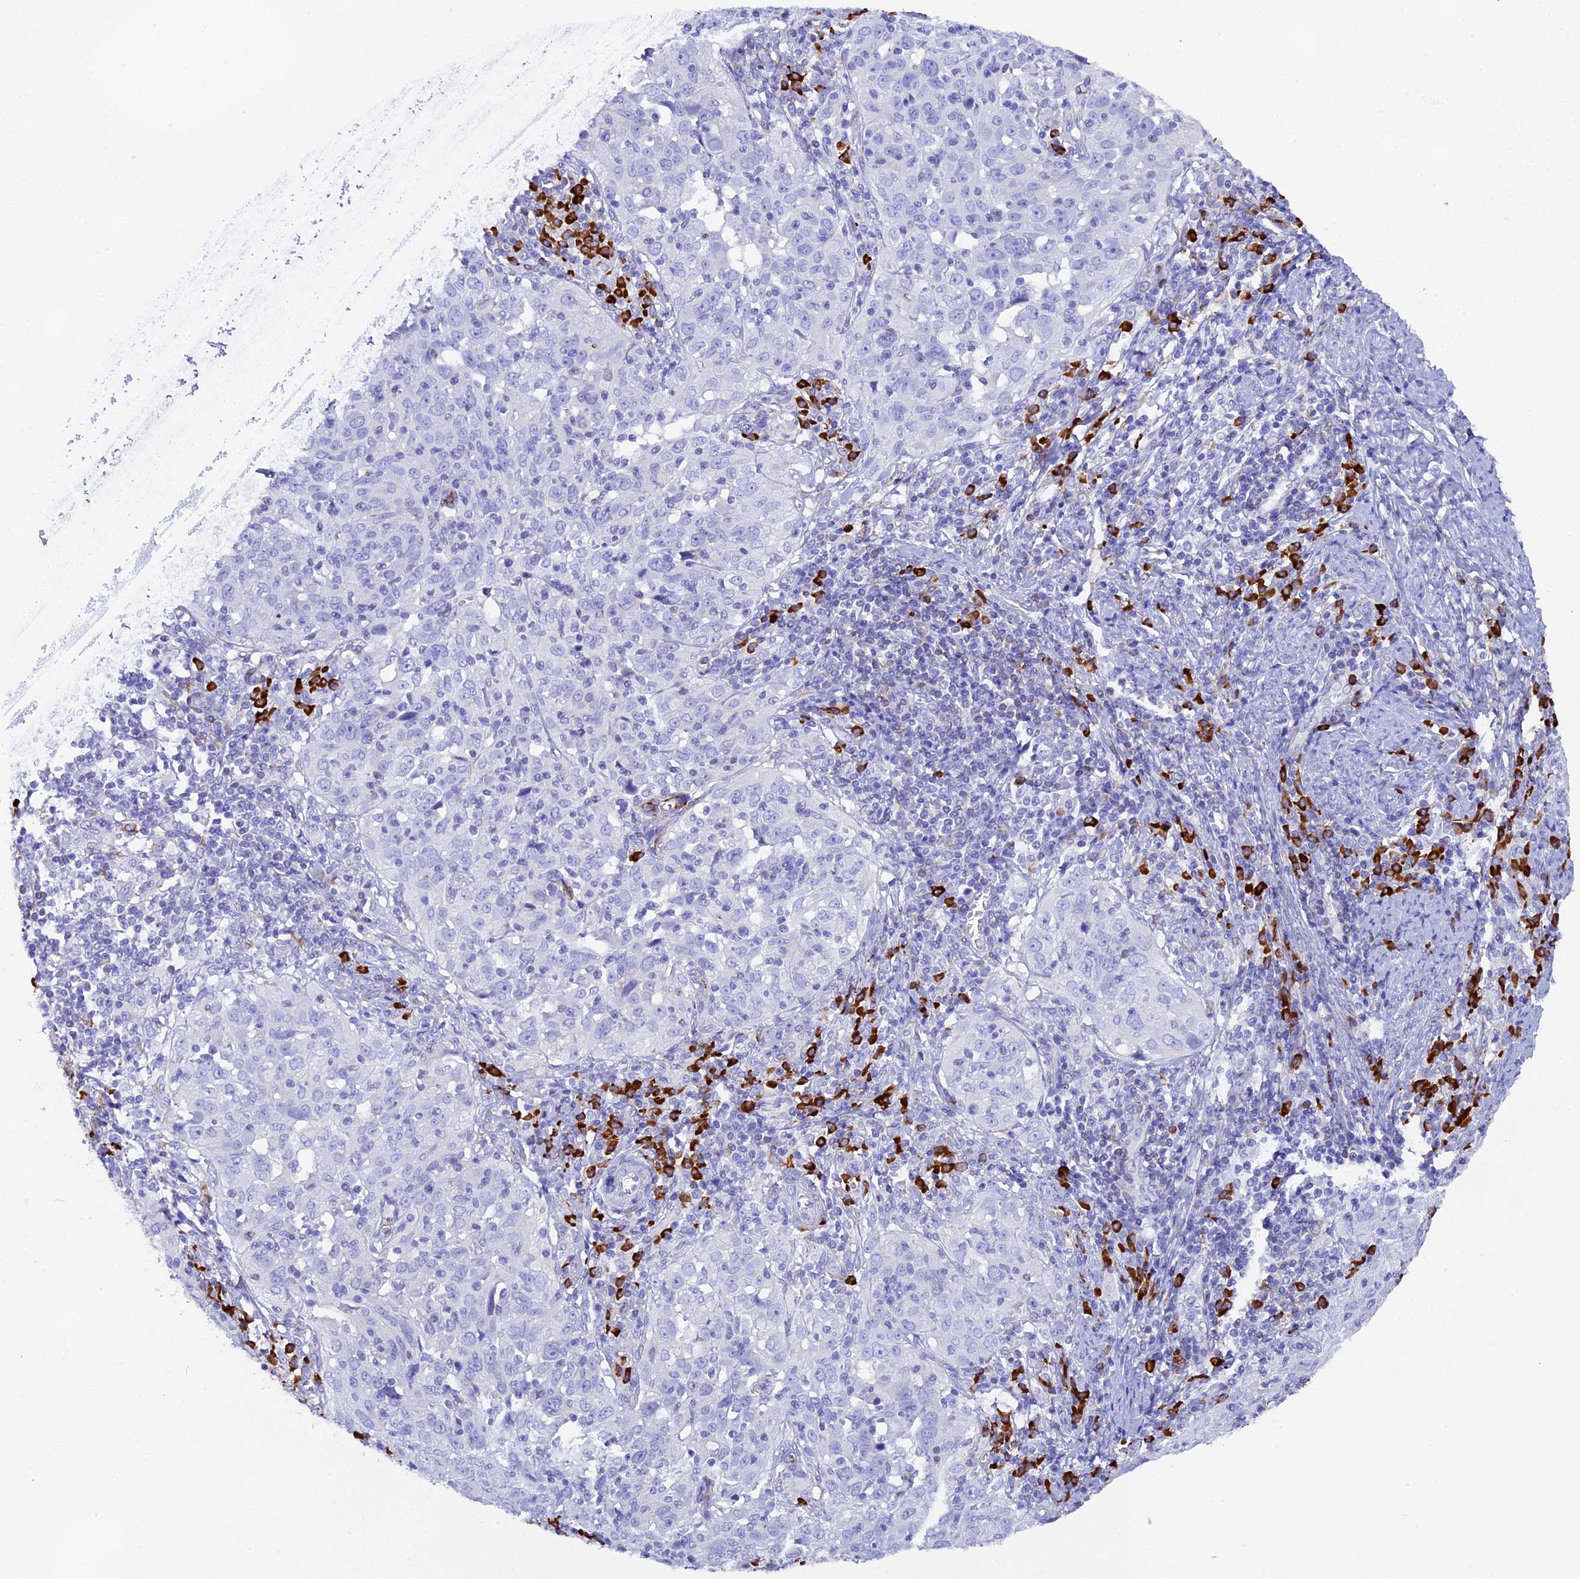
{"staining": {"intensity": "negative", "quantity": "none", "location": "none"}, "tissue": "cervical cancer", "cell_type": "Tumor cells", "image_type": "cancer", "snomed": [{"axis": "morphology", "description": "Normal tissue, NOS"}, {"axis": "morphology", "description": "Squamous cell carcinoma, NOS"}, {"axis": "topography", "description": "Cervix"}], "caption": "High magnification brightfield microscopy of squamous cell carcinoma (cervical) stained with DAB (brown) and counterstained with hematoxylin (blue): tumor cells show no significant expression.", "gene": "FKBP11", "patient": {"sex": "female", "age": 31}}